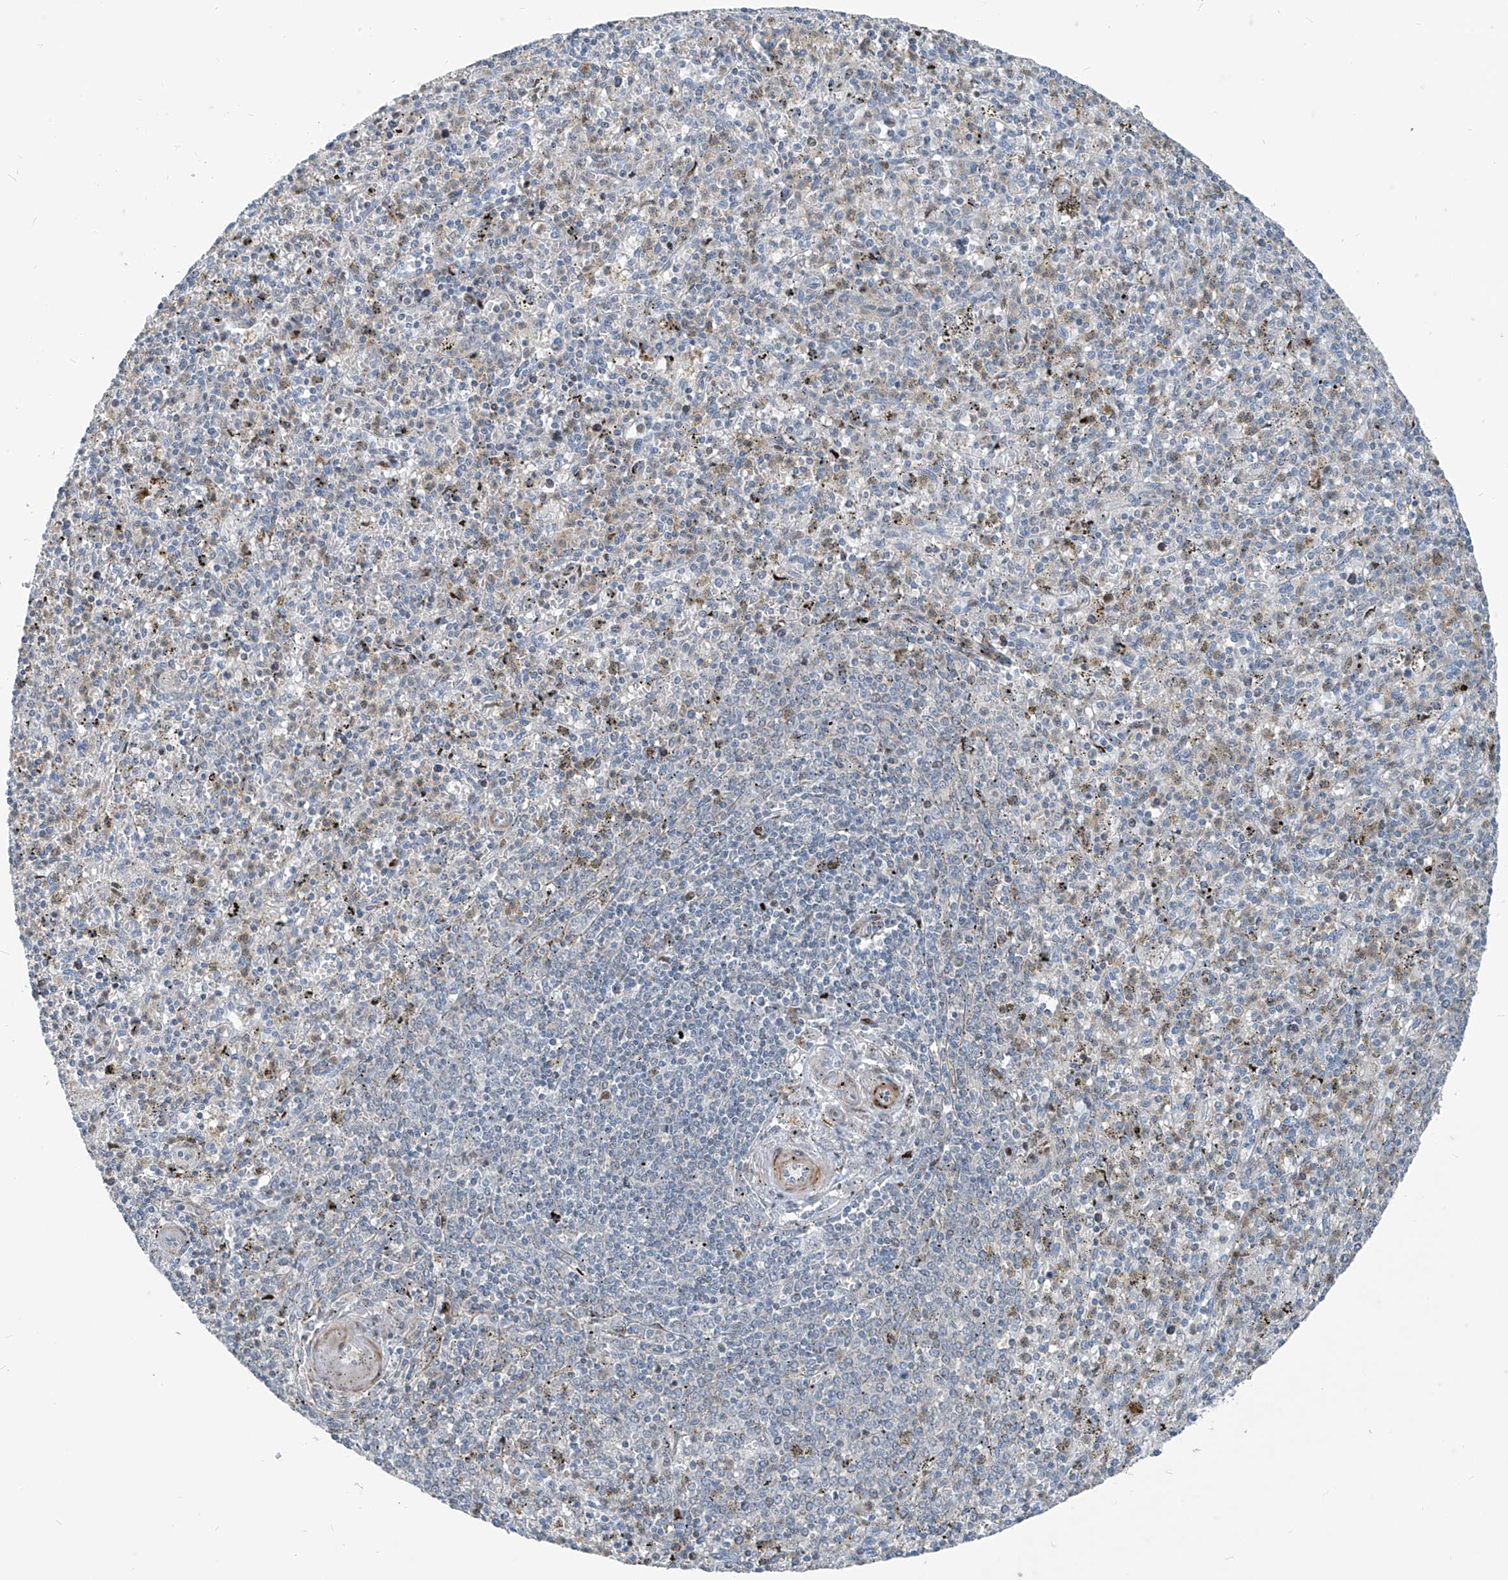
{"staining": {"intensity": "weak", "quantity": "<25%", "location": "cytoplasmic/membranous"}, "tissue": "spleen", "cell_type": "Cells in red pulp", "image_type": "normal", "snomed": [{"axis": "morphology", "description": "Normal tissue, NOS"}, {"axis": "topography", "description": "Spleen"}], "caption": "There is no significant expression in cells in red pulp of spleen. The staining is performed using DAB brown chromogen with nuclei counter-stained in using hematoxylin.", "gene": "PPCS", "patient": {"sex": "male", "age": 72}}